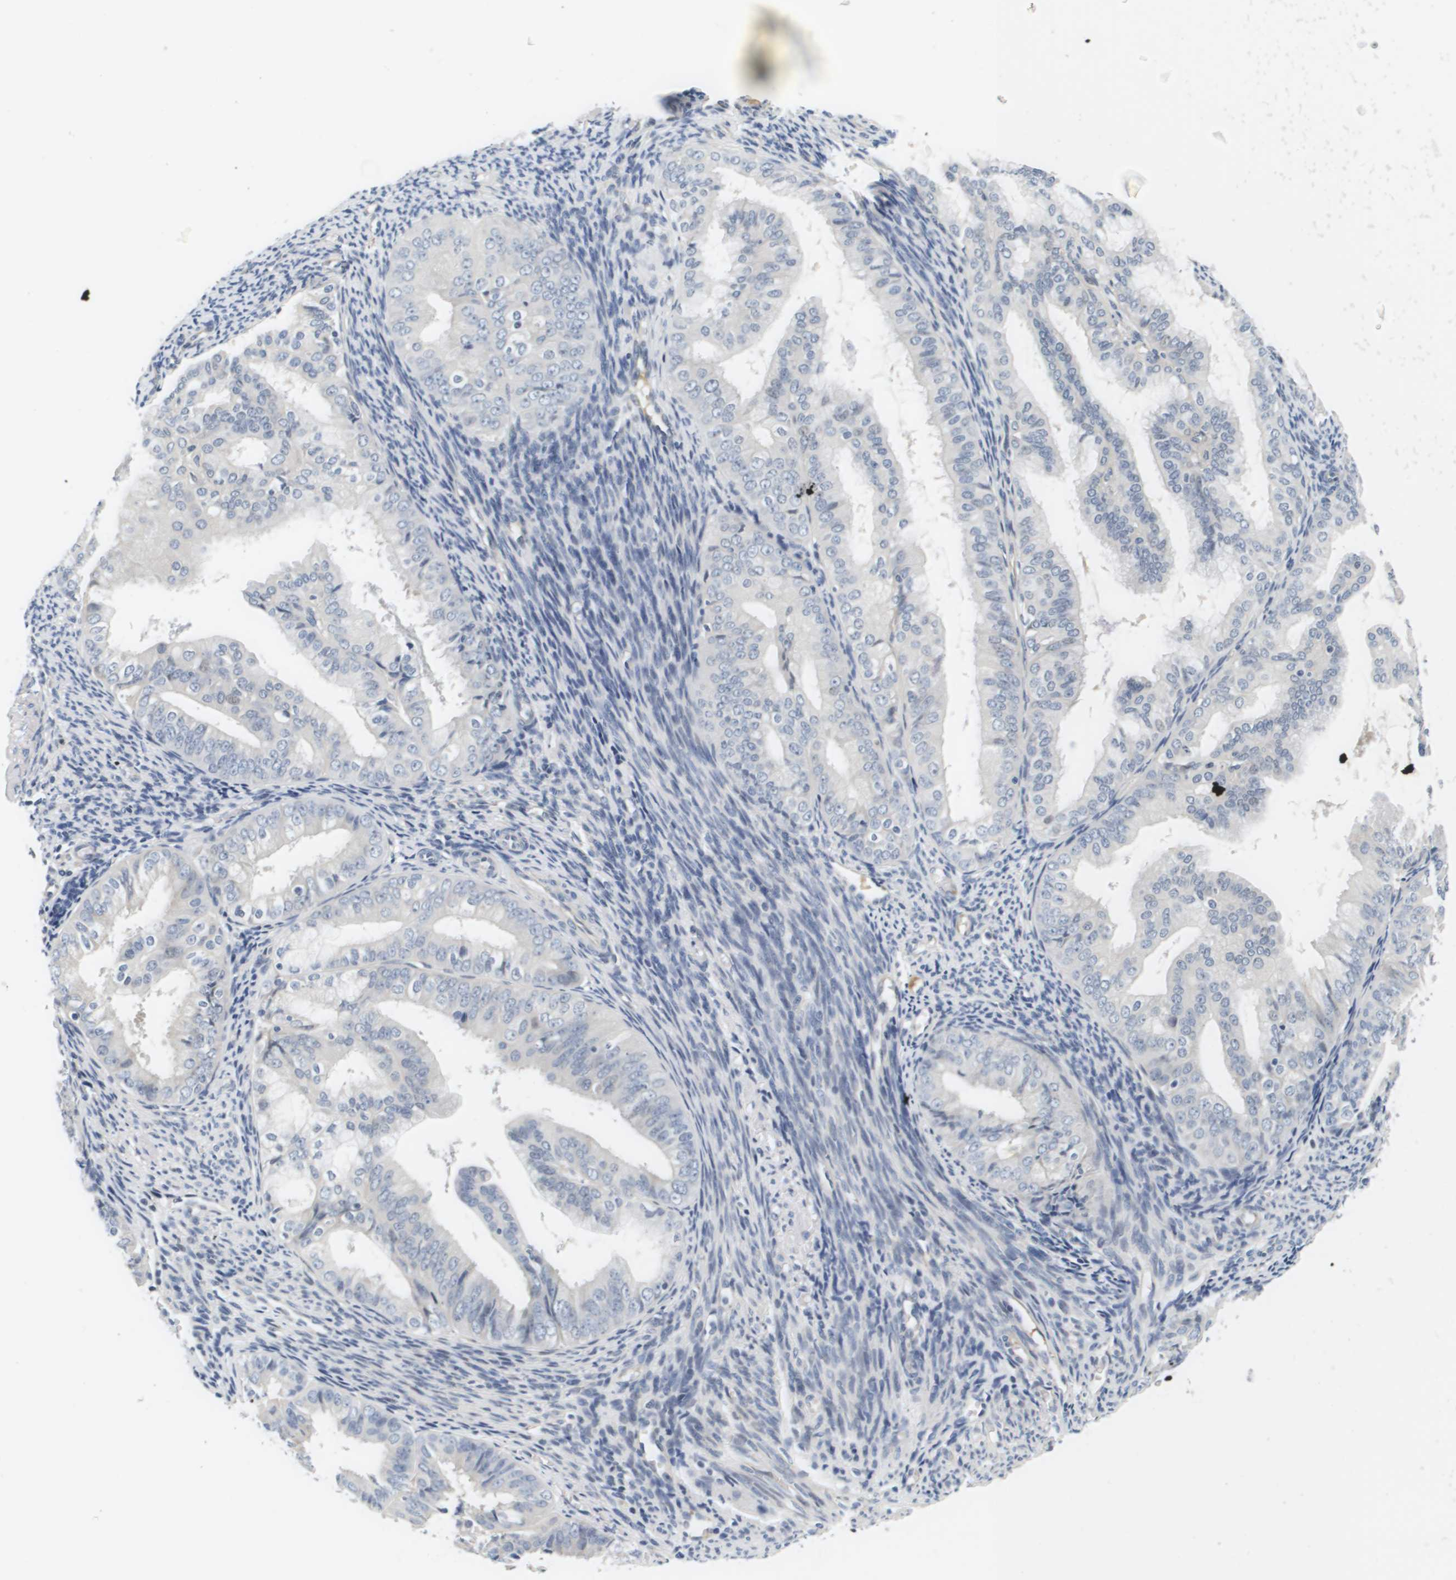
{"staining": {"intensity": "negative", "quantity": "none", "location": "none"}, "tissue": "endometrial cancer", "cell_type": "Tumor cells", "image_type": "cancer", "snomed": [{"axis": "morphology", "description": "Adenocarcinoma, NOS"}, {"axis": "topography", "description": "Endometrium"}], "caption": "A high-resolution micrograph shows immunohistochemistry (IHC) staining of endometrial adenocarcinoma, which displays no significant staining in tumor cells. (DAB (3,3'-diaminobenzidine) immunohistochemistry (IHC), high magnification).", "gene": "KCNJ5", "patient": {"sex": "female", "age": 63}}